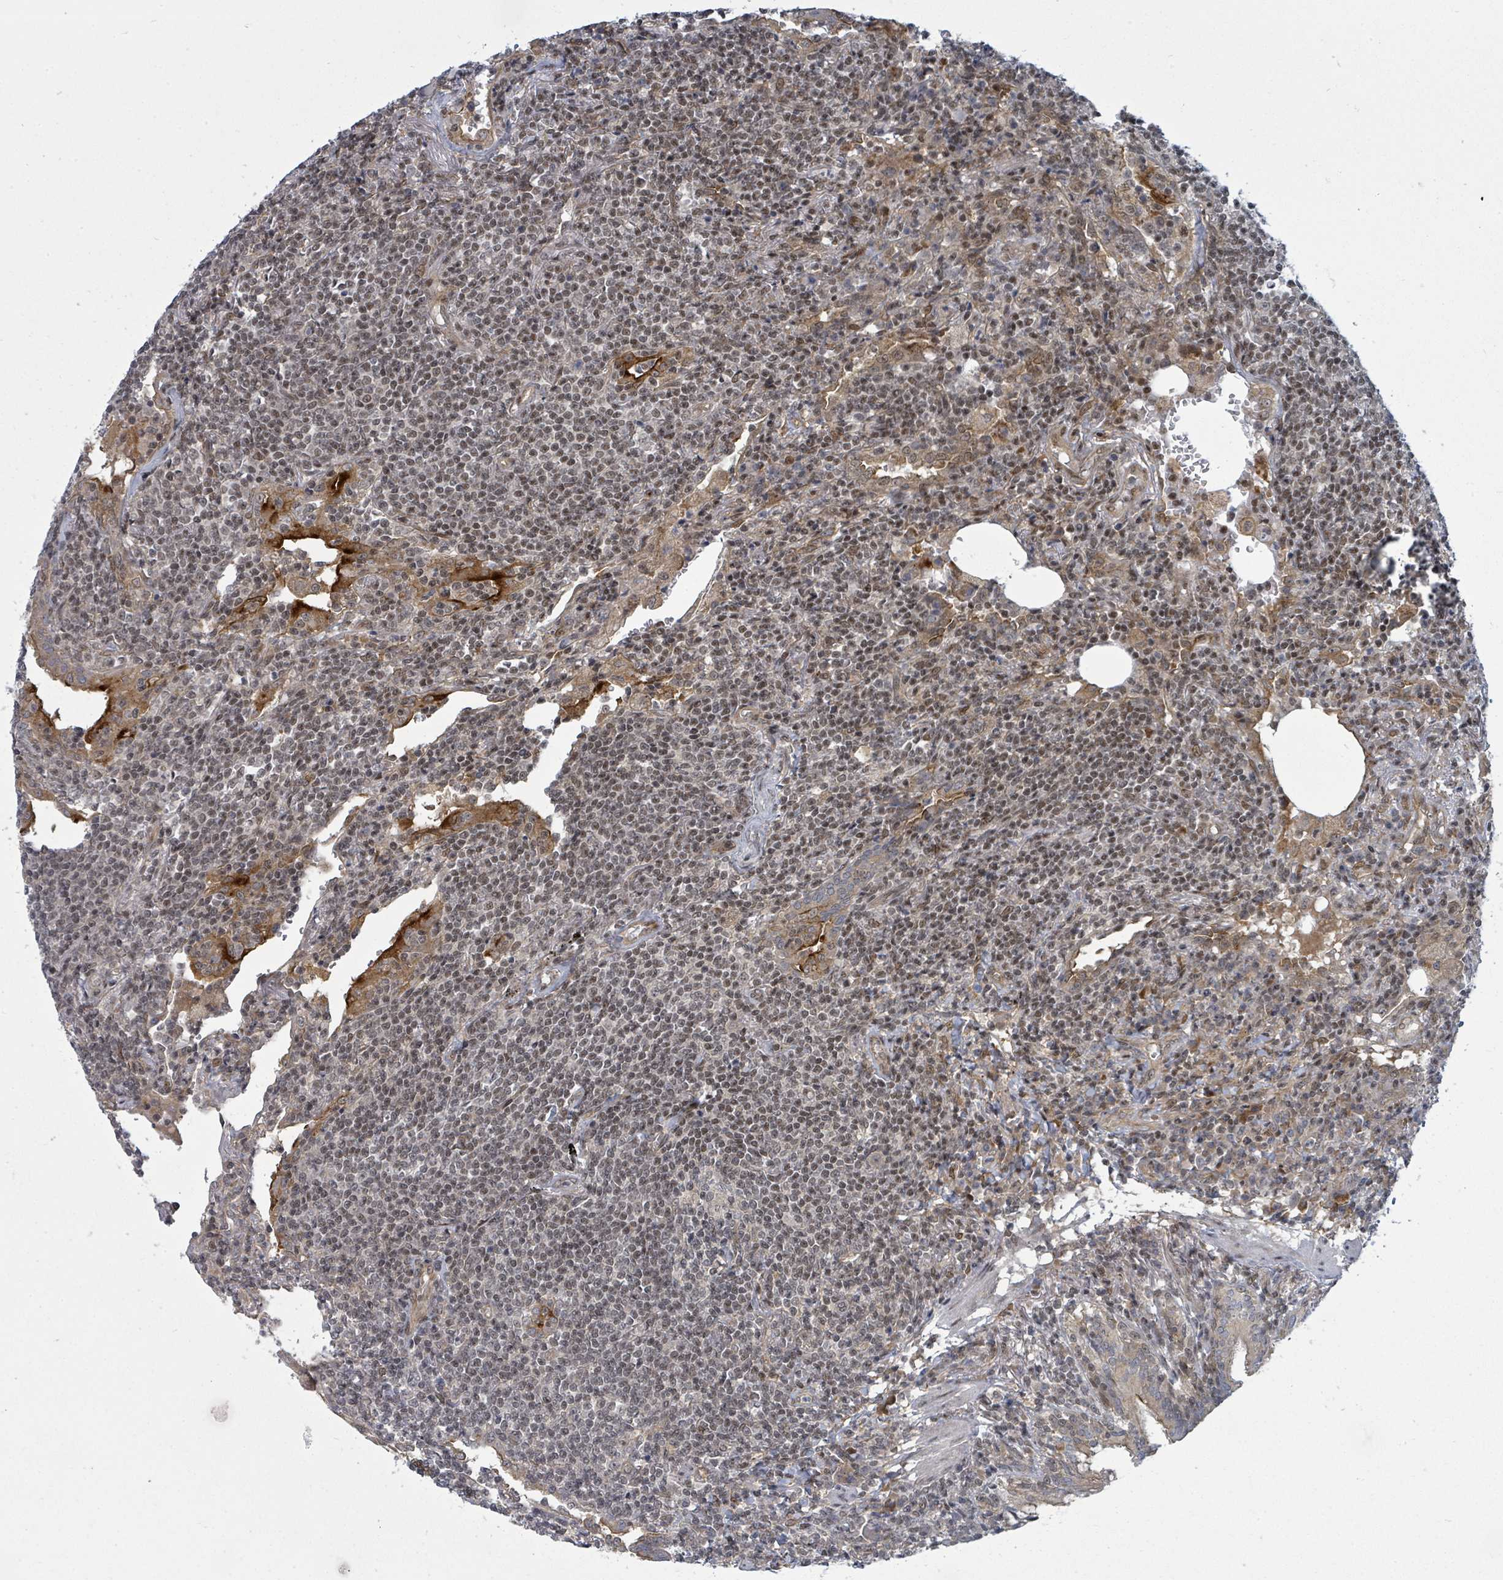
{"staining": {"intensity": "moderate", "quantity": ">75%", "location": "nuclear"}, "tissue": "lymphoma", "cell_type": "Tumor cells", "image_type": "cancer", "snomed": [{"axis": "morphology", "description": "Malignant lymphoma, non-Hodgkin's type, Low grade"}, {"axis": "topography", "description": "Lung"}], "caption": "A brown stain labels moderate nuclear staining of a protein in malignant lymphoma, non-Hodgkin's type (low-grade) tumor cells.", "gene": "PSMG2", "patient": {"sex": "female", "age": 71}}